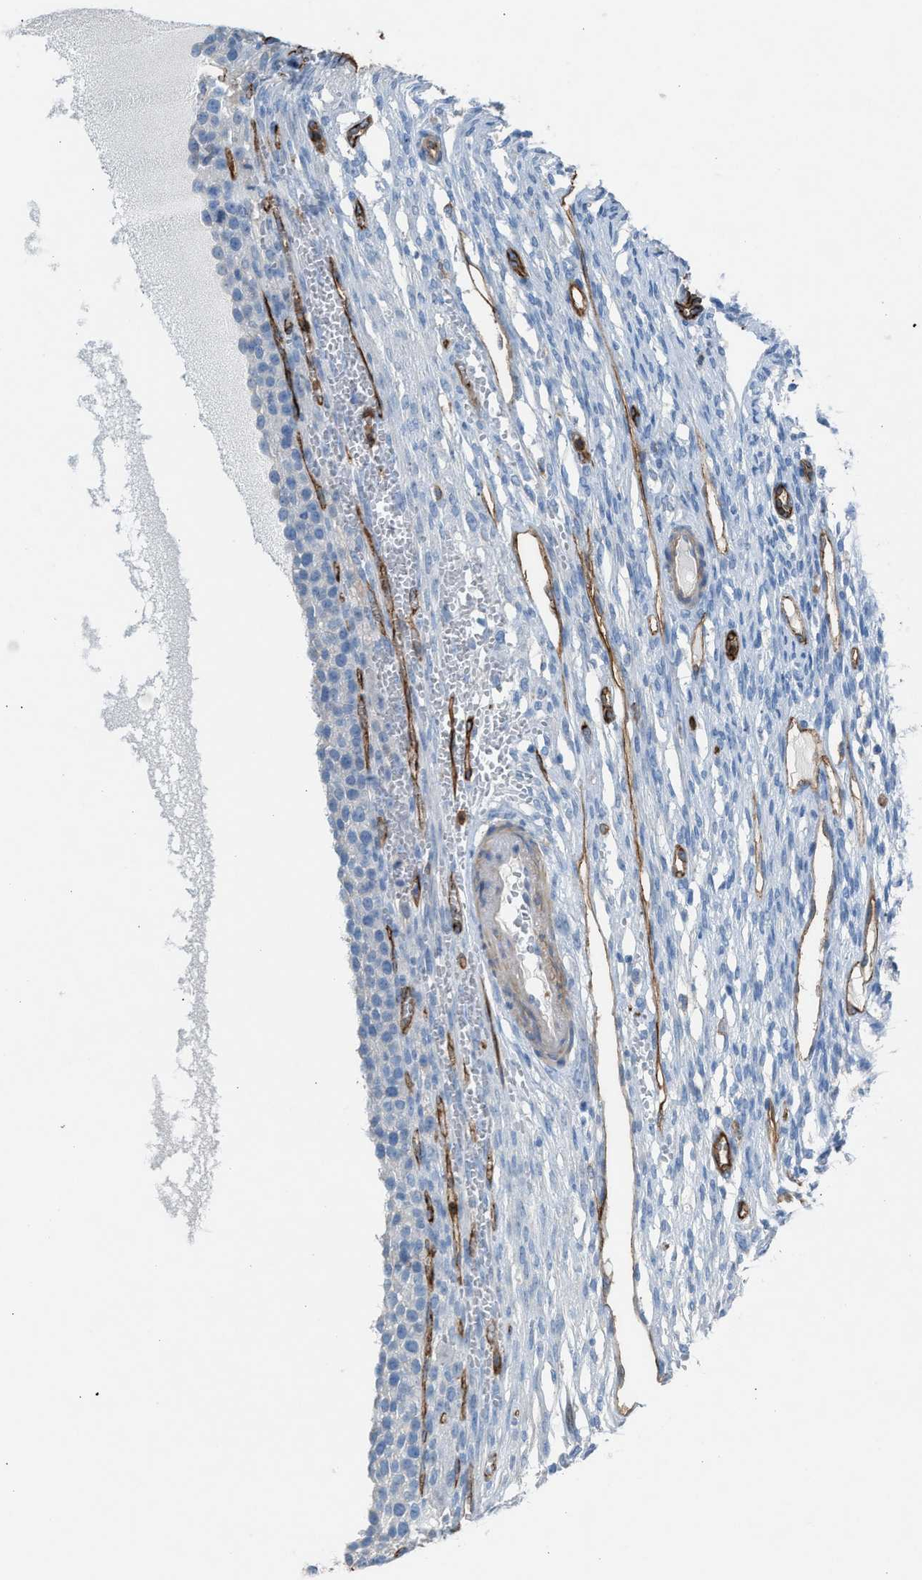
{"staining": {"intensity": "negative", "quantity": "none", "location": "none"}, "tissue": "ovary", "cell_type": "Ovarian stroma cells", "image_type": "normal", "snomed": [{"axis": "morphology", "description": "Normal tissue, NOS"}, {"axis": "topography", "description": "Ovary"}], "caption": "The image demonstrates no significant staining in ovarian stroma cells of ovary.", "gene": "DYSF", "patient": {"sex": "female", "age": 33}}